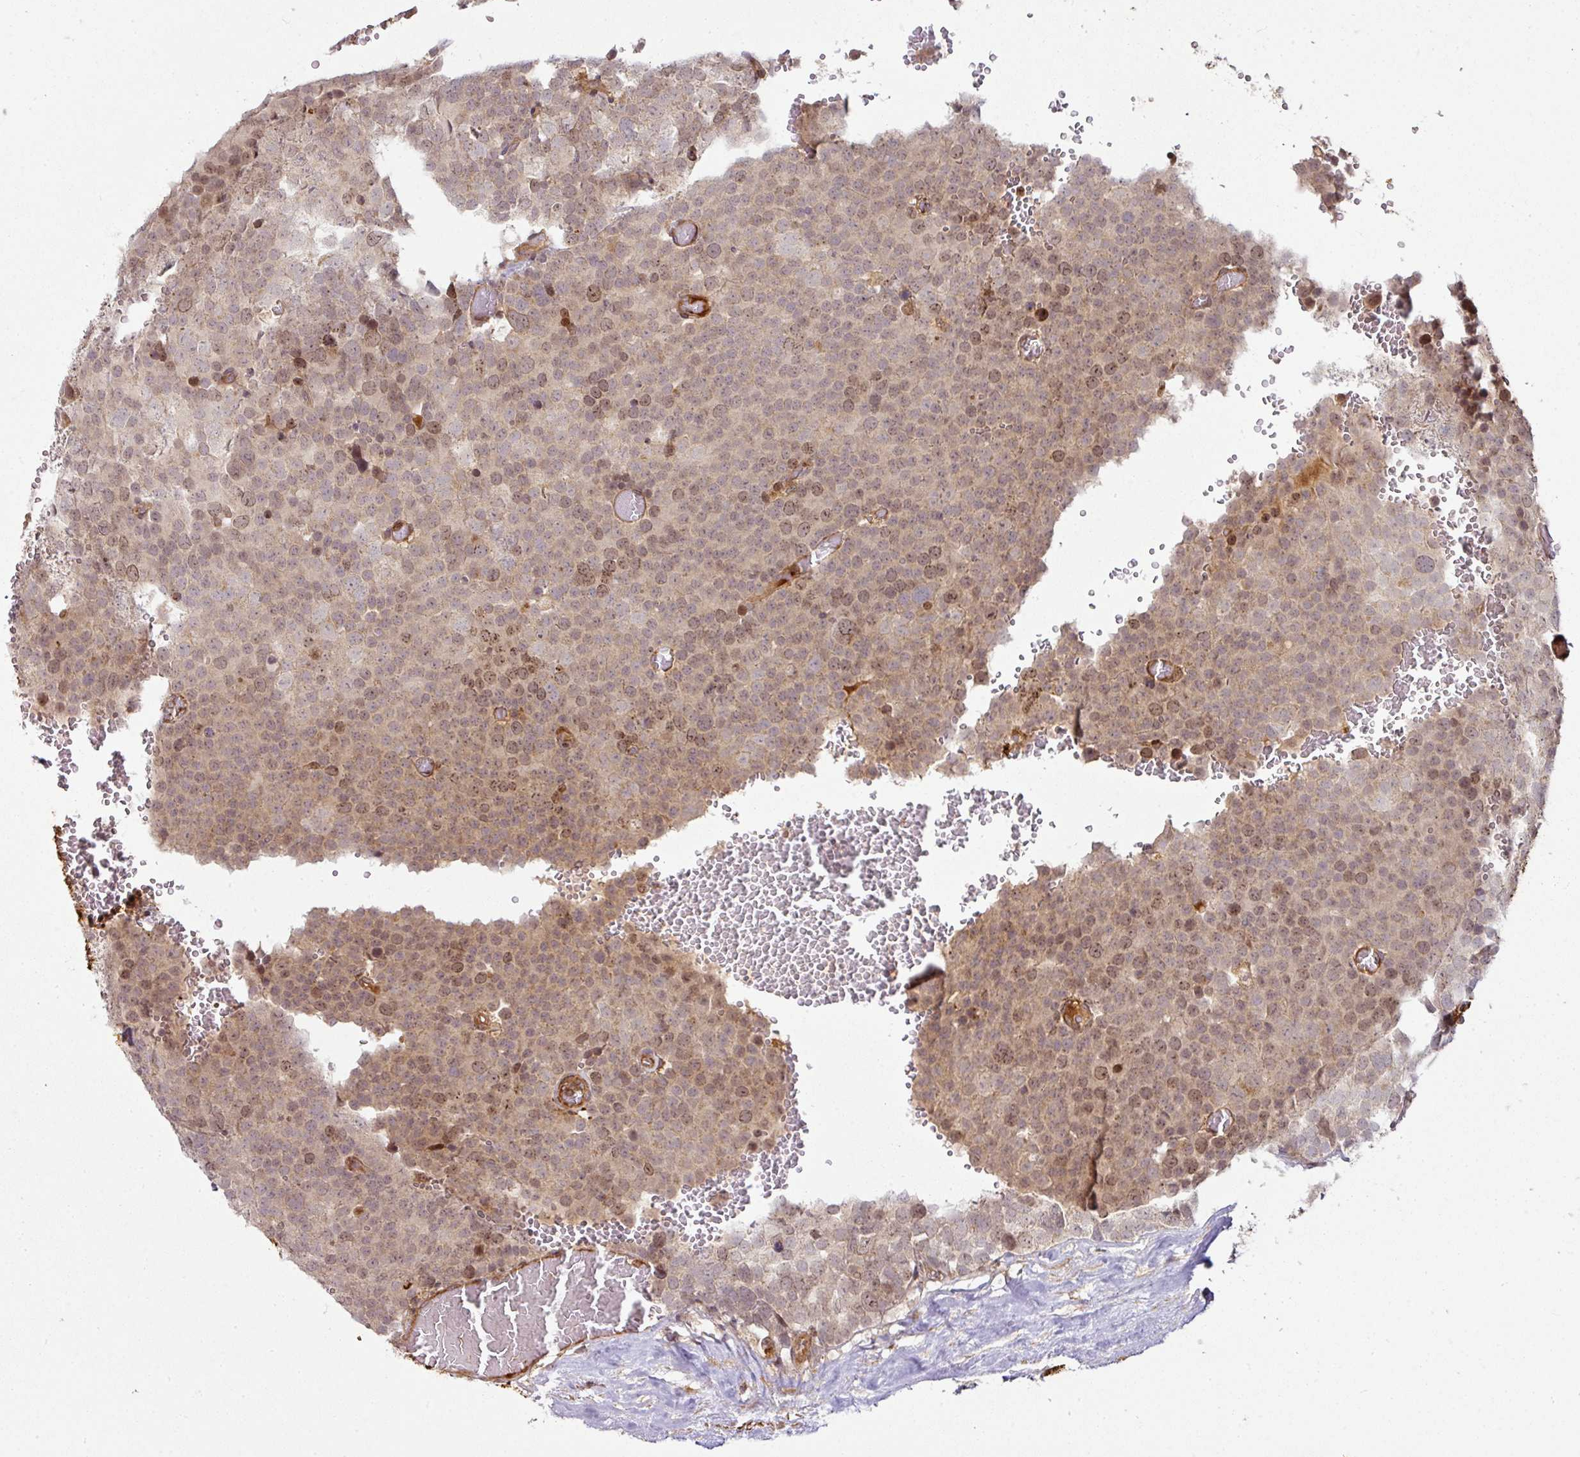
{"staining": {"intensity": "moderate", "quantity": ">75%", "location": "nuclear"}, "tissue": "testis cancer", "cell_type": "Tumor cells", "image_type": "cancer", "snomed": [{"axis": "morphology", "description": "Seminoma, NOS"}, {"axis": "topography", "description": "Testis"}], "caption": "Seminoma (testis) stained with immunohistochemistry (IHC) shows moderate nuclear positivity in about >75% of tumor cells.", "gene": "ATAT1", "patient": {"sex": "male", "age": 71}}